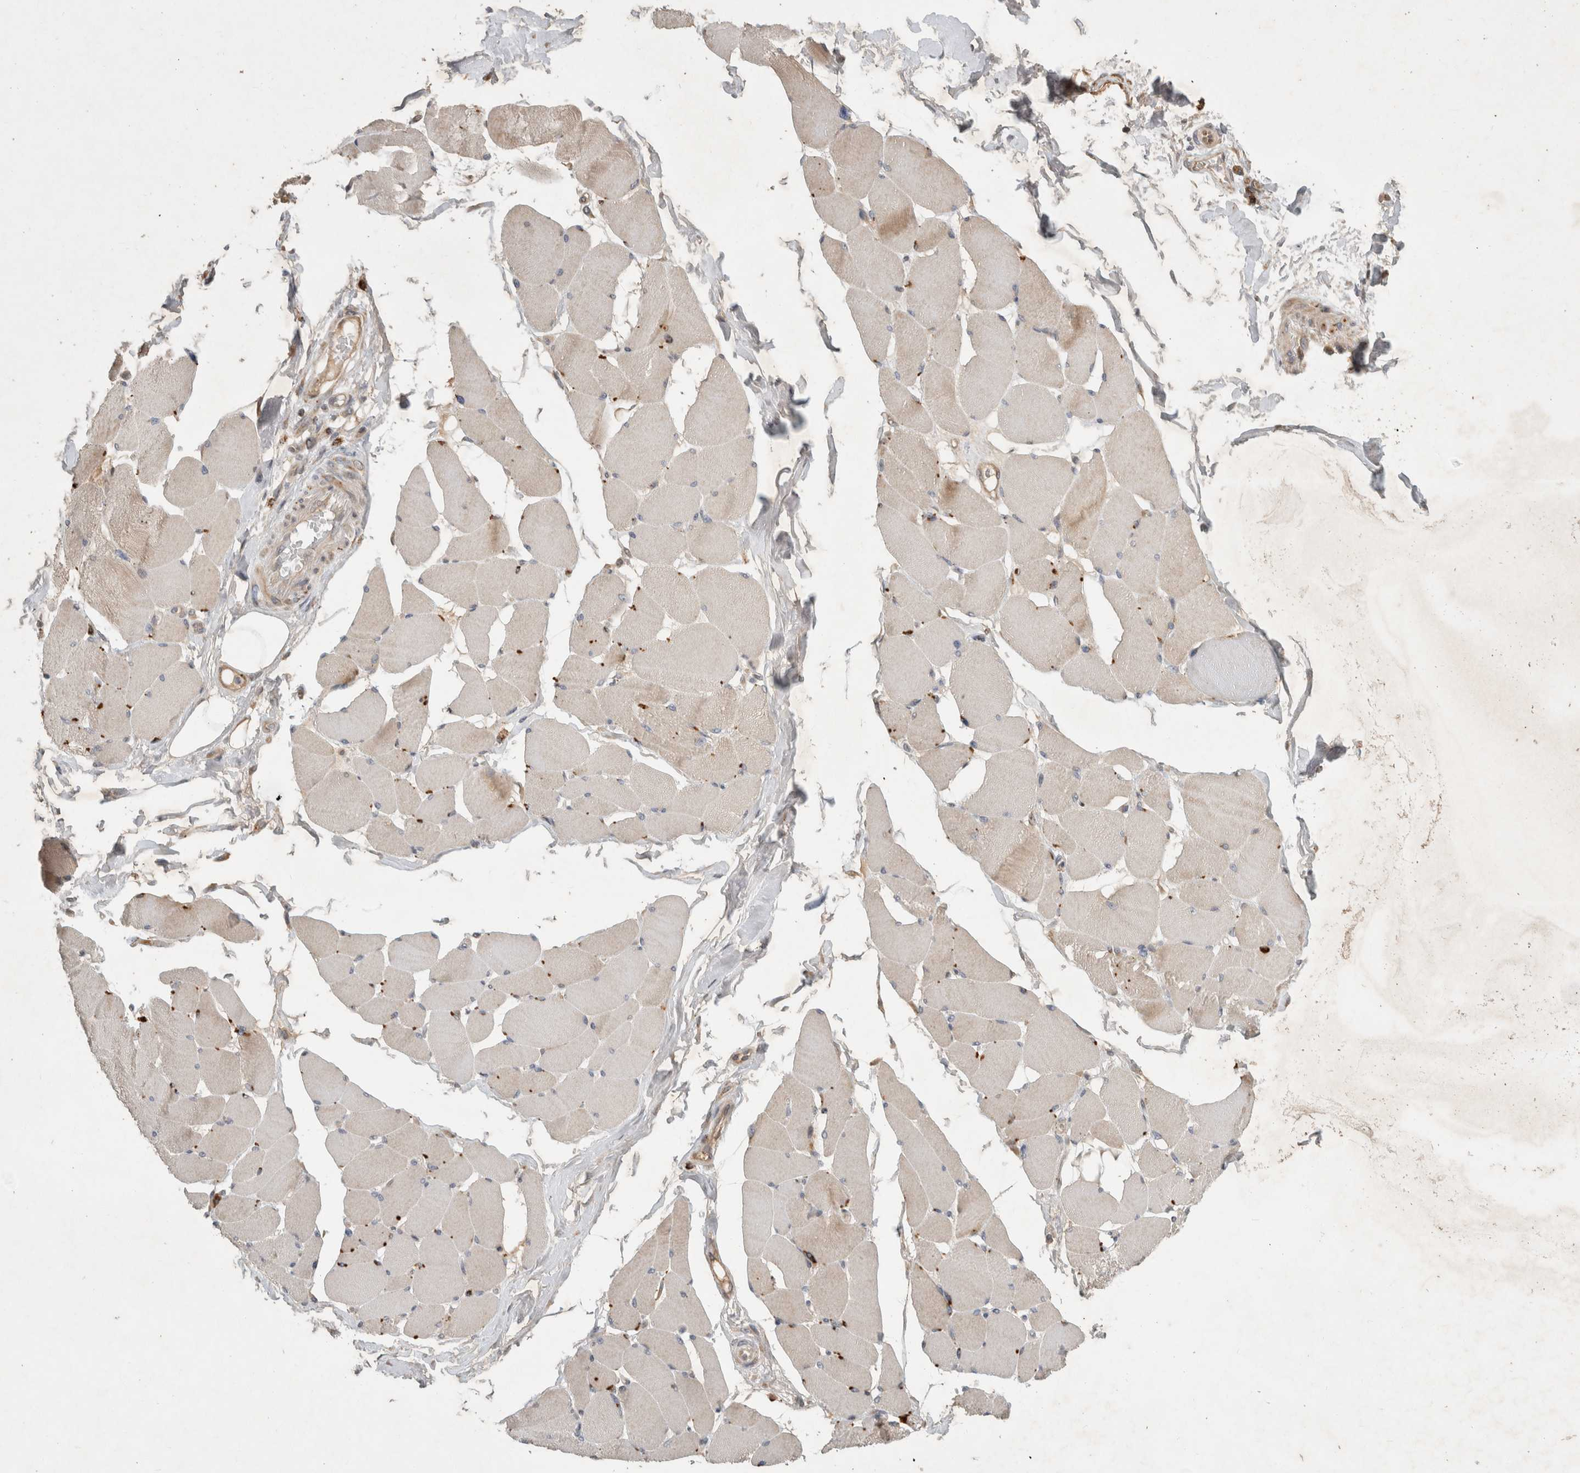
{"staining": {"intensity": "moderate", "quantity": "25%-75%", "location": "cytoplasmic/membranous"}, "tissue": "skeletal muscle", "cell_type": "Myocytes", "image_type": "normal", "snomed": [{"axis": "morphology", "description": "Normal tissue, NOS"}, {"axis": "topography", "description": "Skin"}, {"axis": "topography", "description": "Skeletal muscle"}], "caption": "Skeletal muscle stained for a protein demonstrates moderate cytoplasmic/membranous positivity in myocytes. (DAB IHC, brown staining for protein, blue staining for nuclei).", "gene": "SERAC1", "patient": {"sex": "male", "age": 83}}